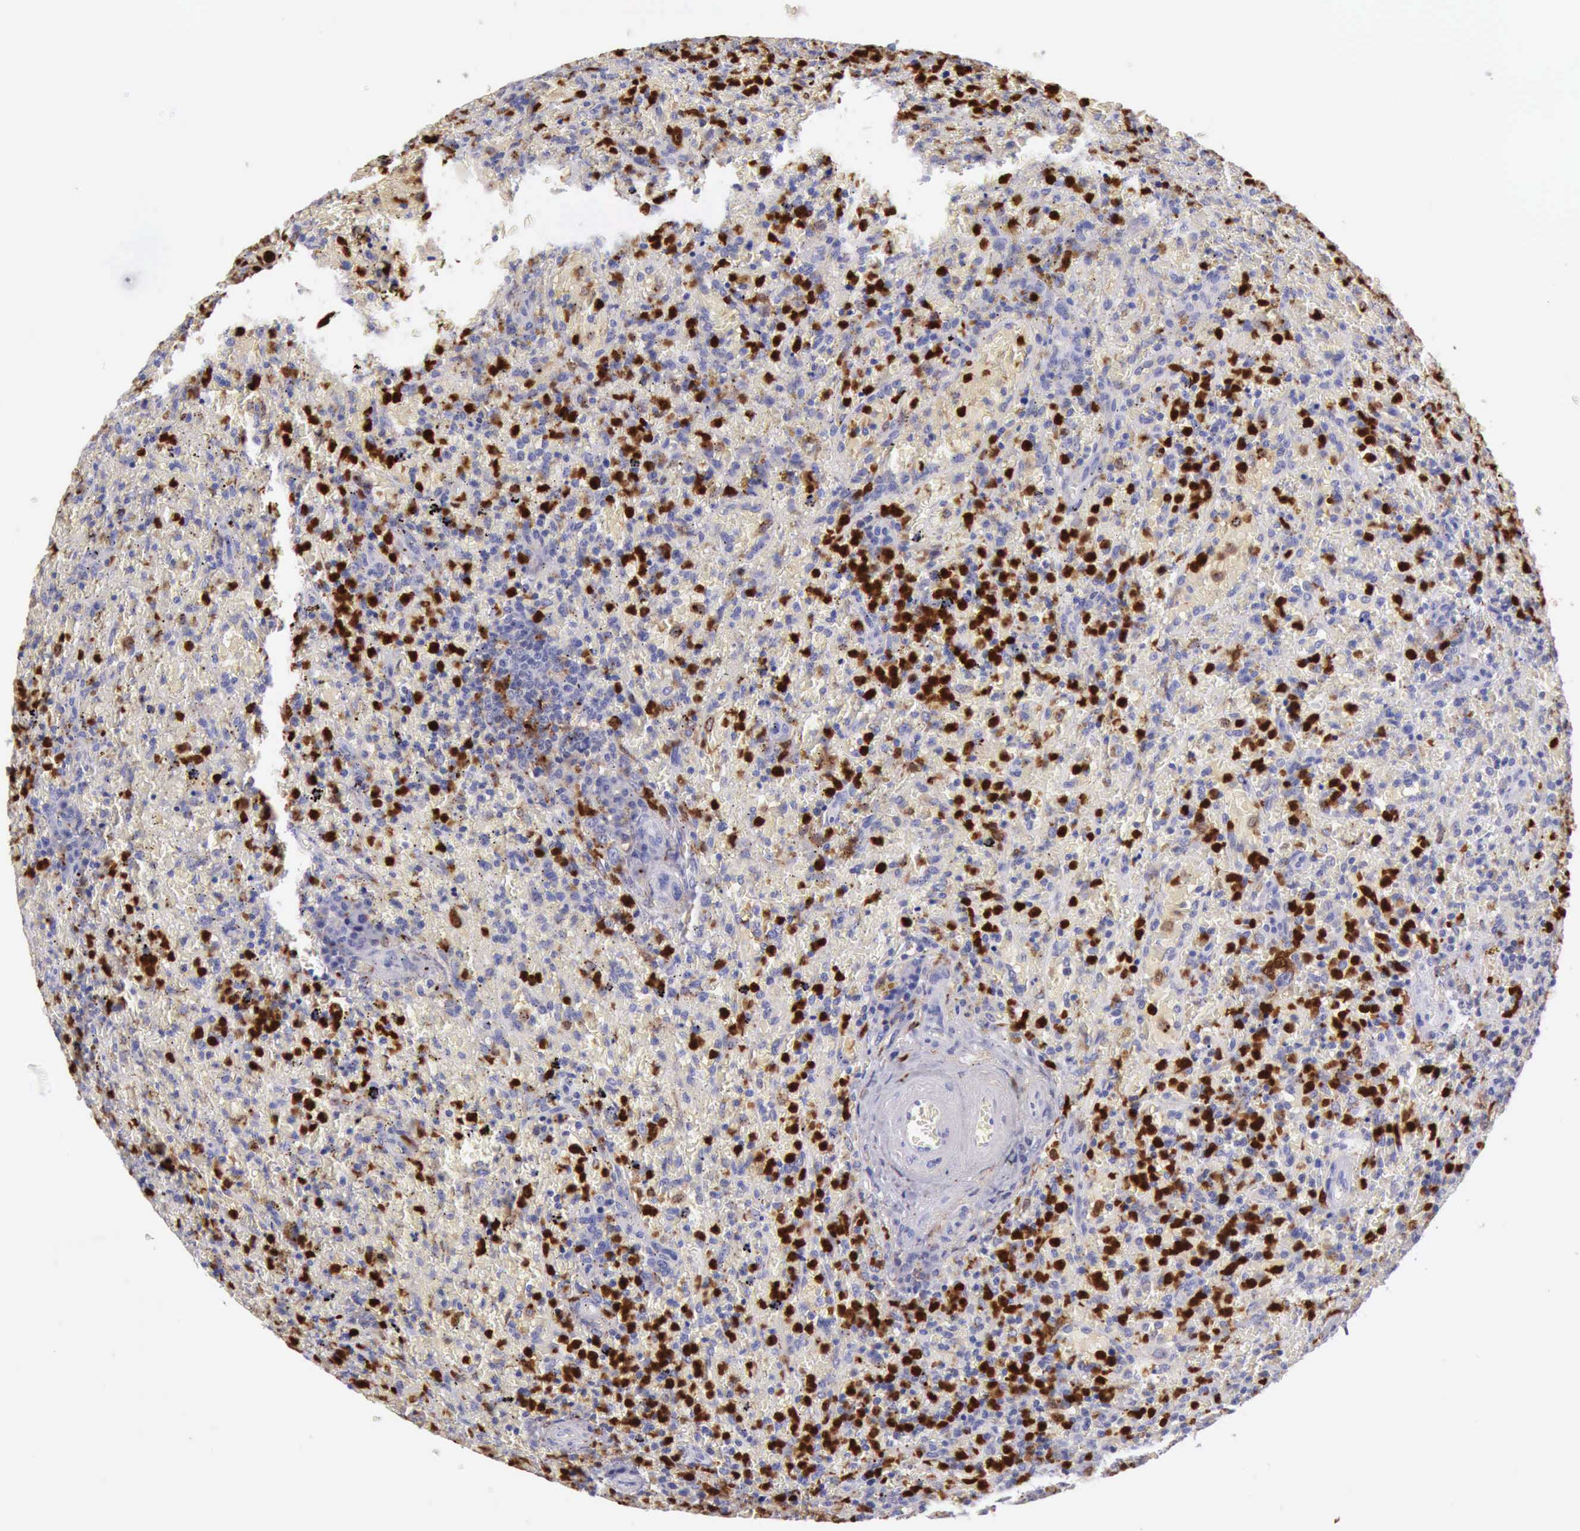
{"staining": {"intensity": "negative", "quantity": "none", "location": "none"}, "tissue": "lymphoma", "cell_type": "Tumor cells", "image_type": "cancer", "snomed": [{"axis": "morphology", "description": "Malignant lymphoma, non-Hodgkin's type, High grade"}, {"axis": "topography", "description": "Spleen"}, {"axis": "topography", "description": "Lymph node"}], "caption": "This photomicrograph is of malignant lymphoma, non-Hodgkin's type (high-grade) stained with immunohistochemistry to label a protein in brown with the nuclei are counter-stained blue. There is no staining in tumor cells.", "gene": "CSTA", "patient": {"sex": "female", "age": 70}}